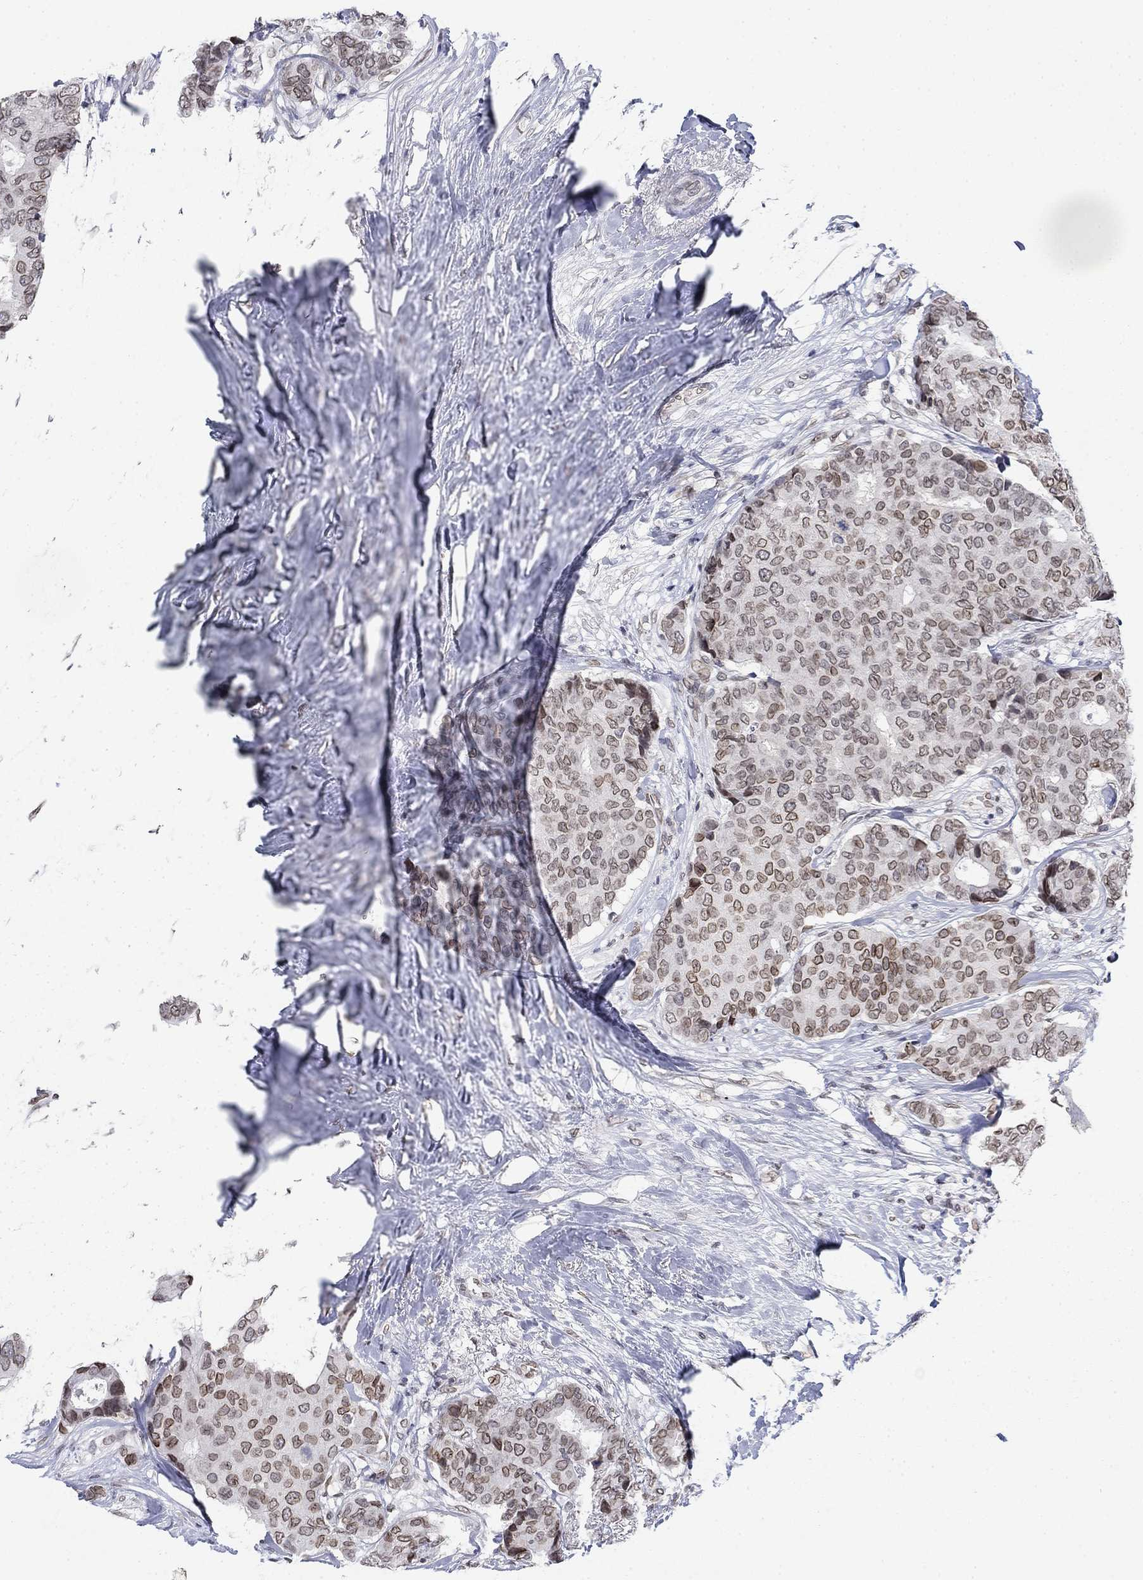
{"staining": {"intensity": "strong", "quantity": "<25%", "location": "cytoplasmic/membranous,nuclear"}, "tissue": "breast cancer", "cell_type": "Tumor cells", "image_type": "cancer", "snomed": [{"axis": "morphology", "description": "Duct carcinoma"}, {"axis": "topography", "description": "Breast"}], "caption": "Breast cancer stained with DAB immunohistochemistry (IHC) demonstrates medium levels of strong cytoplasmic/membranous and nuclear positivity in approximately <25% of tumor cells.", "gene": "TOR1AIP1", "patient": {"sex": "female", "age": 75}}